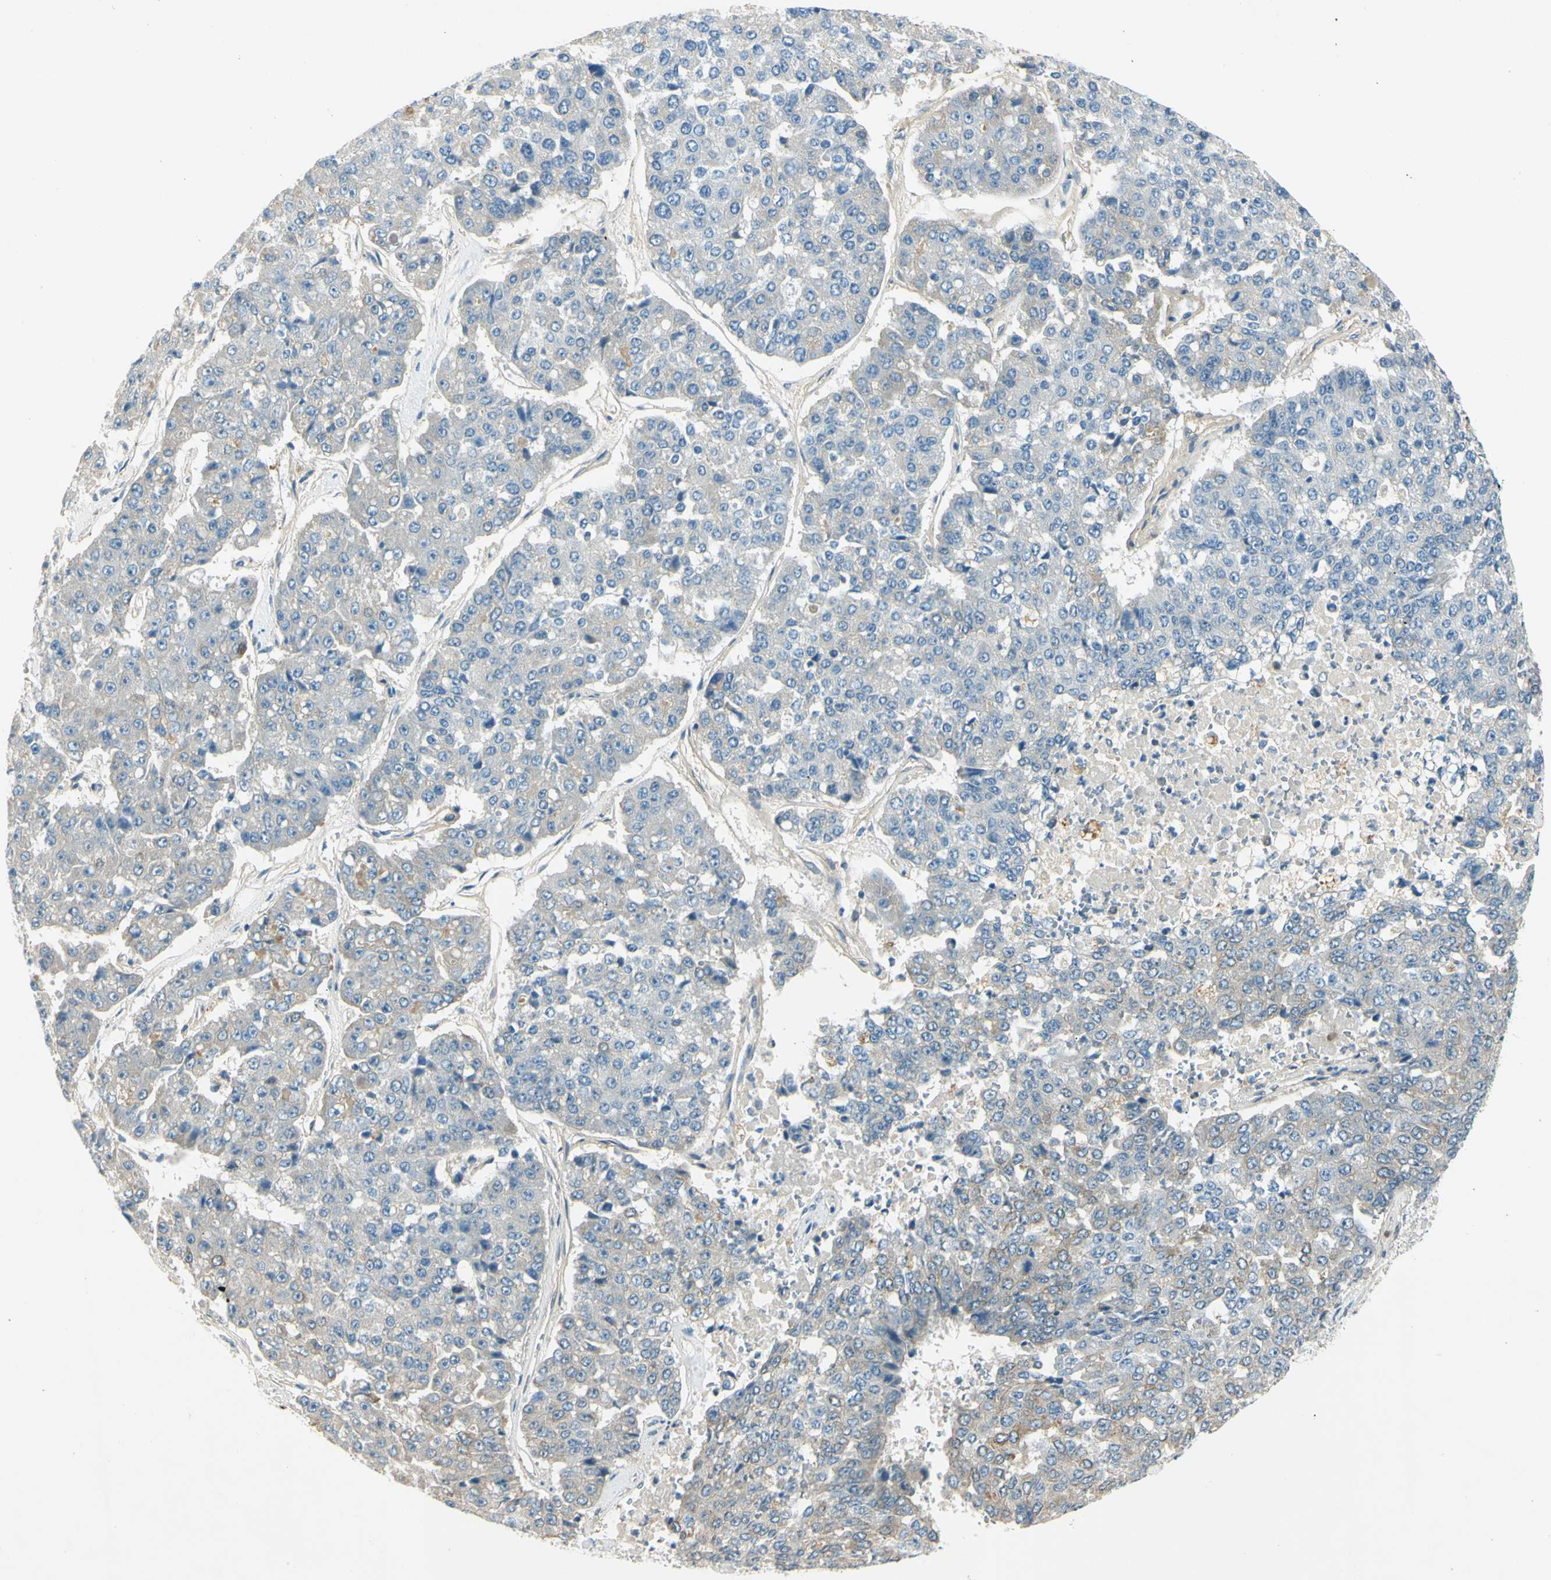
{"staining": {"intensity": "negative", "quantity": "none", "location": "none"}, "tissue": "pancreatic cancer", "cell_type": "Tumor cells", "image_type": "cancer", "snomed": [{"axis": "morphology", "description": "Adenocarcinoma, NOS"}, {"axis": "topography", "description": "Pancreas"}], "caption": "Pancreatic cancer was stained to show a protein in brown. There is no significant positivity in tumor cells.", "gene": "LAMA3", "patient": {"sex": "male", "age": 50}}